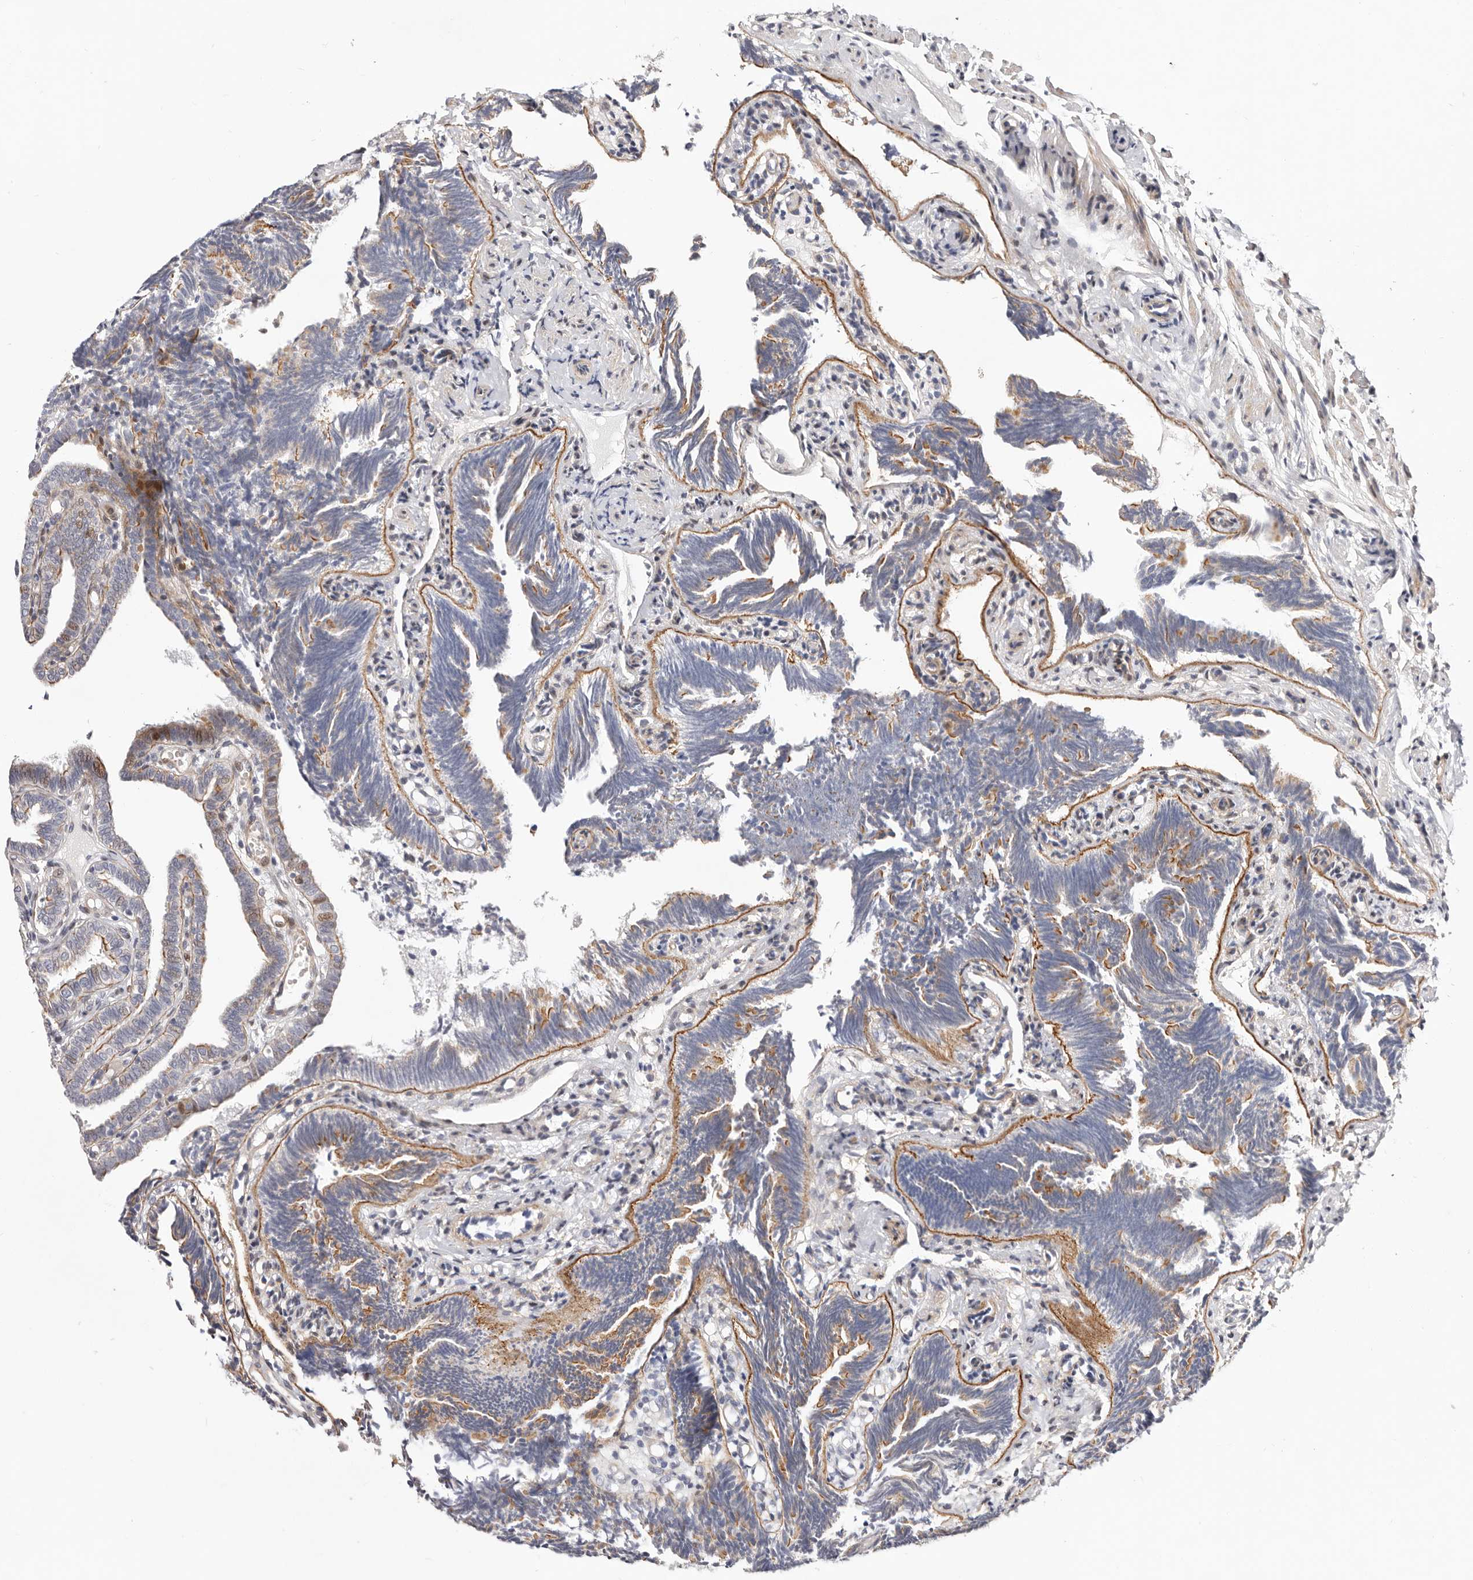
{"staining": {"intensity": "weak", "quantity": "25%-75%", "location": "cytoplasmic/membranous,nuclear"}, "tissue": "fallopian tube", "cell_type": "Glandular cells", "image_type": "normal", "snomed": [{"axis": "morphology", "description": "Normal tissue, NOS"}, {"axis": "topography", "description": "Fallopian tube"}], "caption": "Protein analysis of unremarkable fallopian tube shows weak cytoplasmic/membranous,nuclear staining in about 25%-75% of glandular cells.", "gene": "EPHX3", "patient": {"sex": "female", "age": 39}}